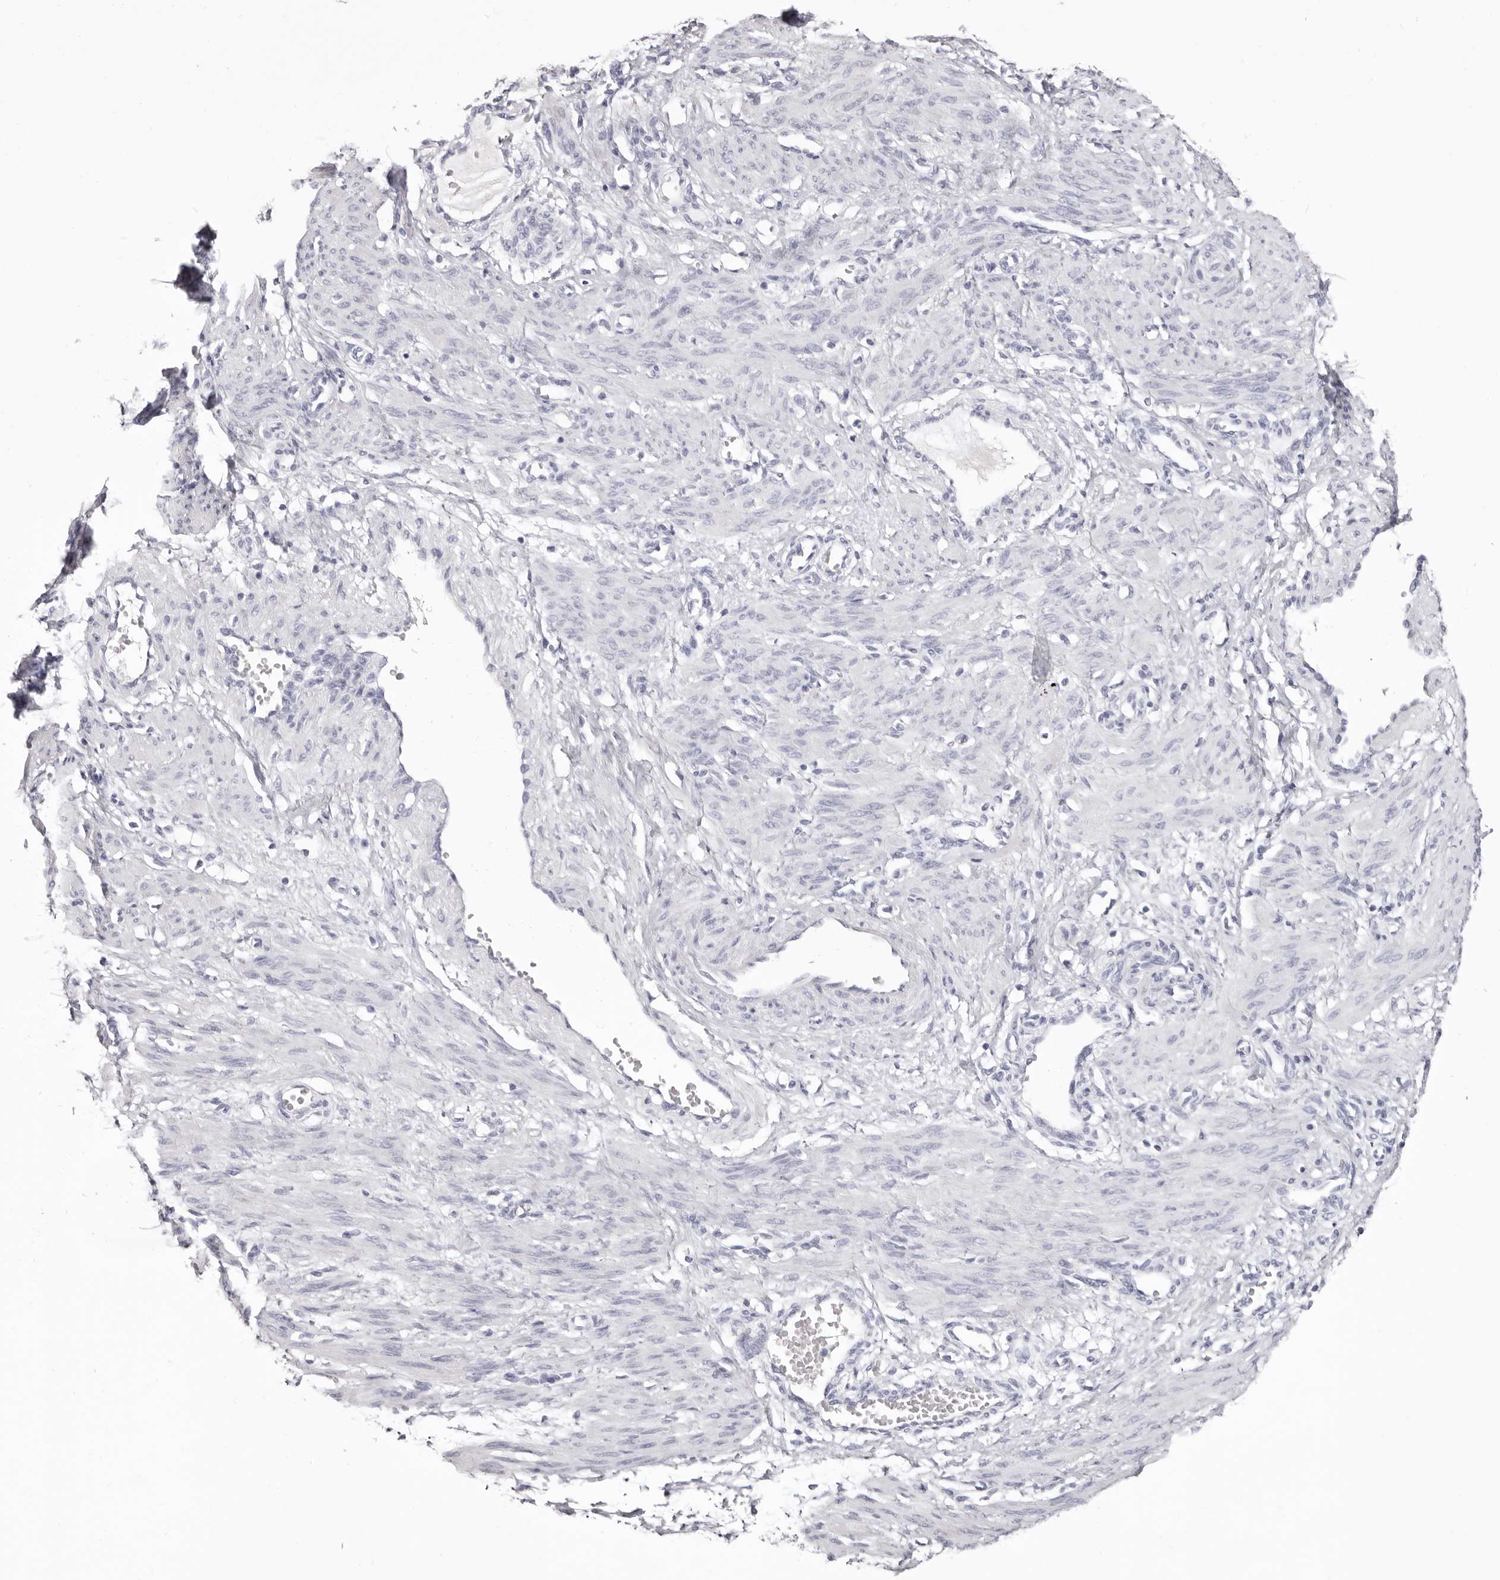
{"staining": {"intensity": "negative", "quantity": "none", "location": "none"}, "tissue": "smooth muscle", "cell_type": "Smooth muscle cells", "image_type": "normal", "snomed": [{"axis": "morphology", "description": "Normal tissue, NOS"}, {"axis": "topography", "description": "Endometrium"}], "caption": "Immunohistochemistry histopathology image of normal smooth muscle: smooth muscle stained with DAB (3,3'-diaminobenzidine) displays no significant protein staining in smooth muscle cells.", "gene": "LPO", "patient": {"sex": "female", "age": 33}}